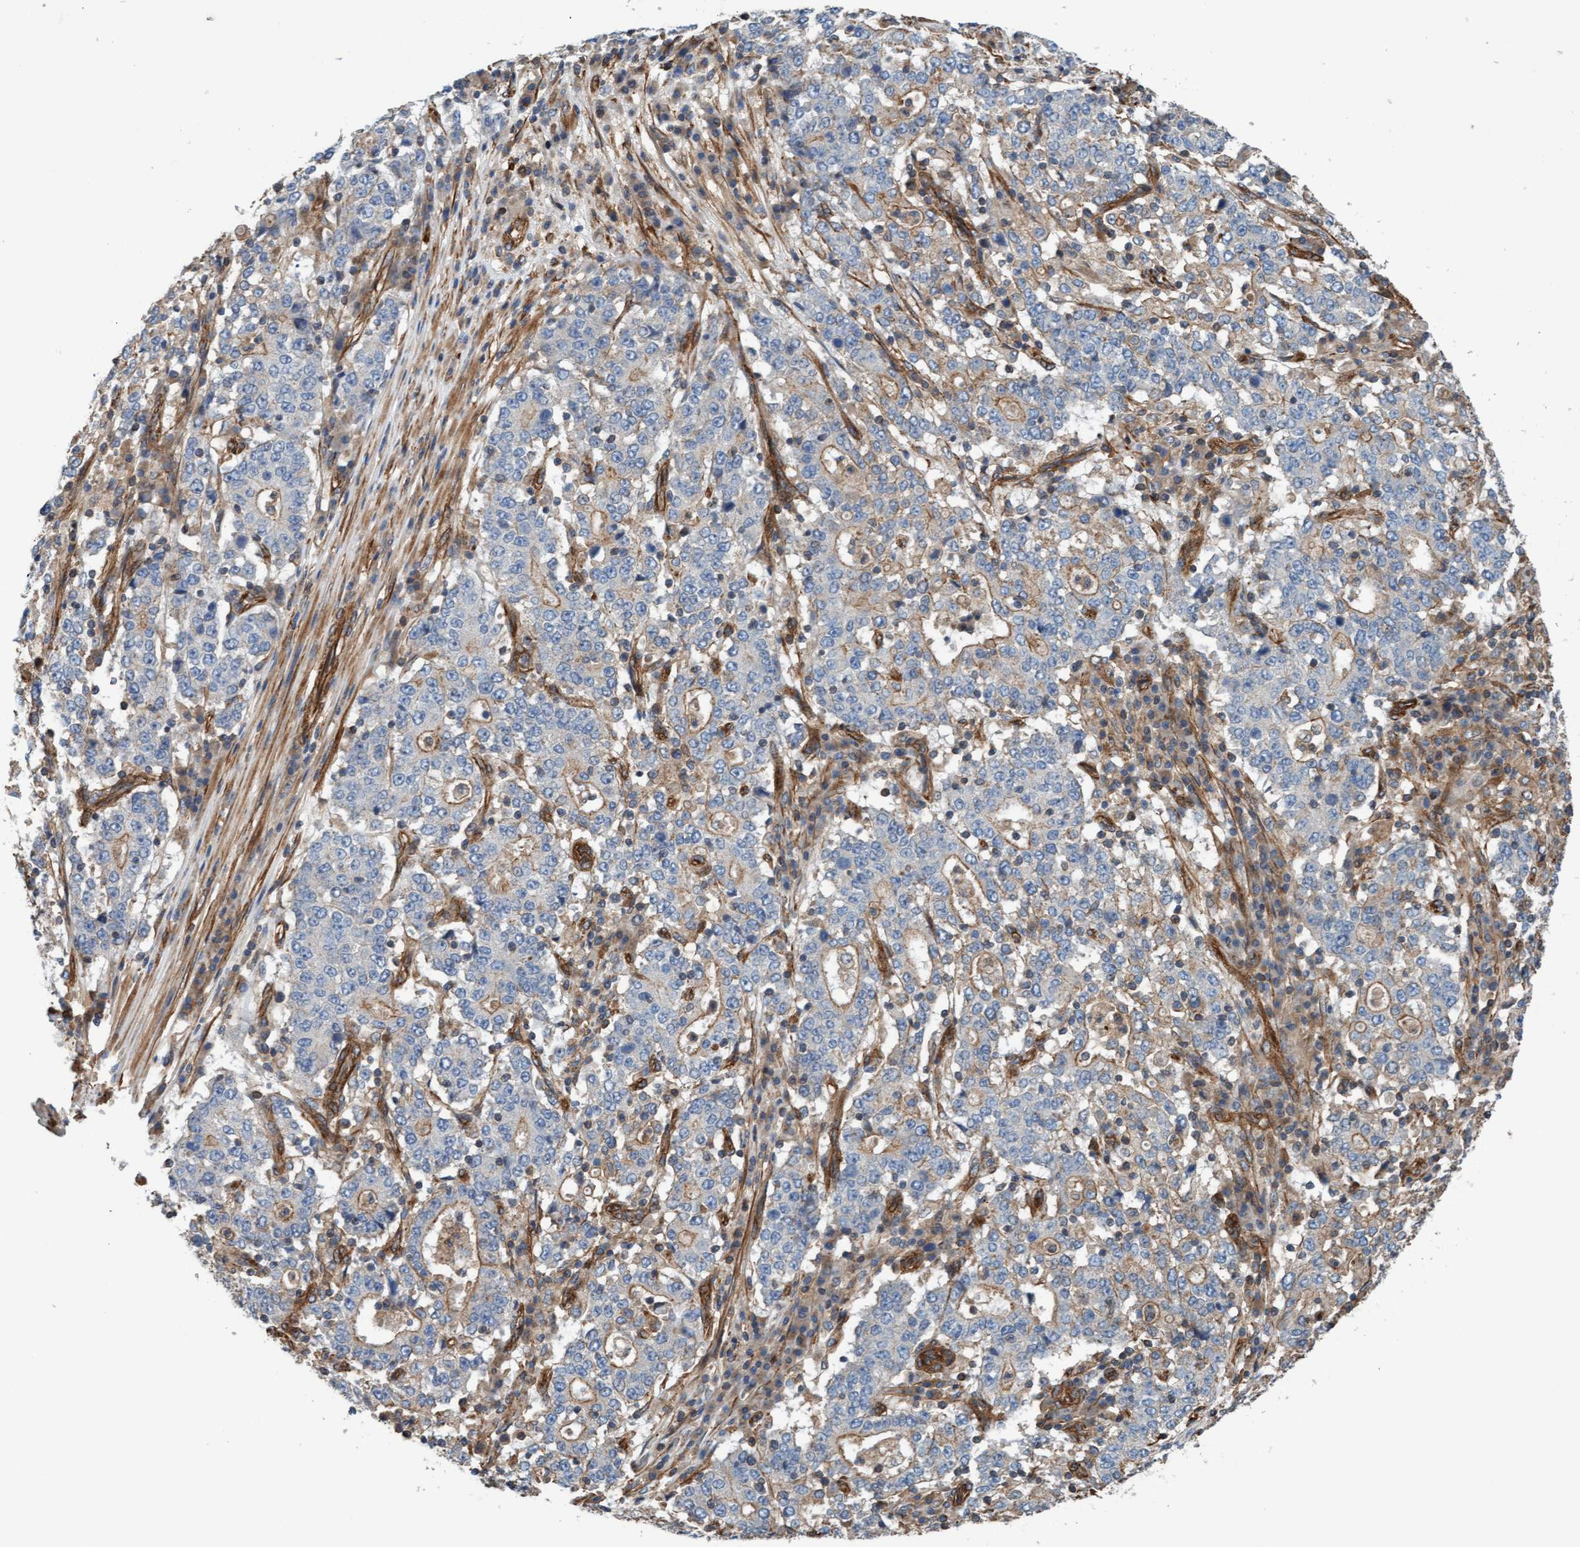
{"staining": {"intensity": "moderate", "quantity": "<25%", "location": "cytoplasmic/membranous"}, "tissue": "stomach cancer", "cell_type": "Tumor cells", "image_type": "cancer", "snomed": [{"axis": "morphology", "description": "Adenocarcinoma, NOS"}, {"axis": "topography", "description": "Stomach"}], "caption": "Protein expression analysis of human stomach cancer reveals moderate cytoplasmic/membranous positivity in about <25% of tumor cells.", "gene": "STXBP4", "patient": {"sex": "male", "age": 59}}